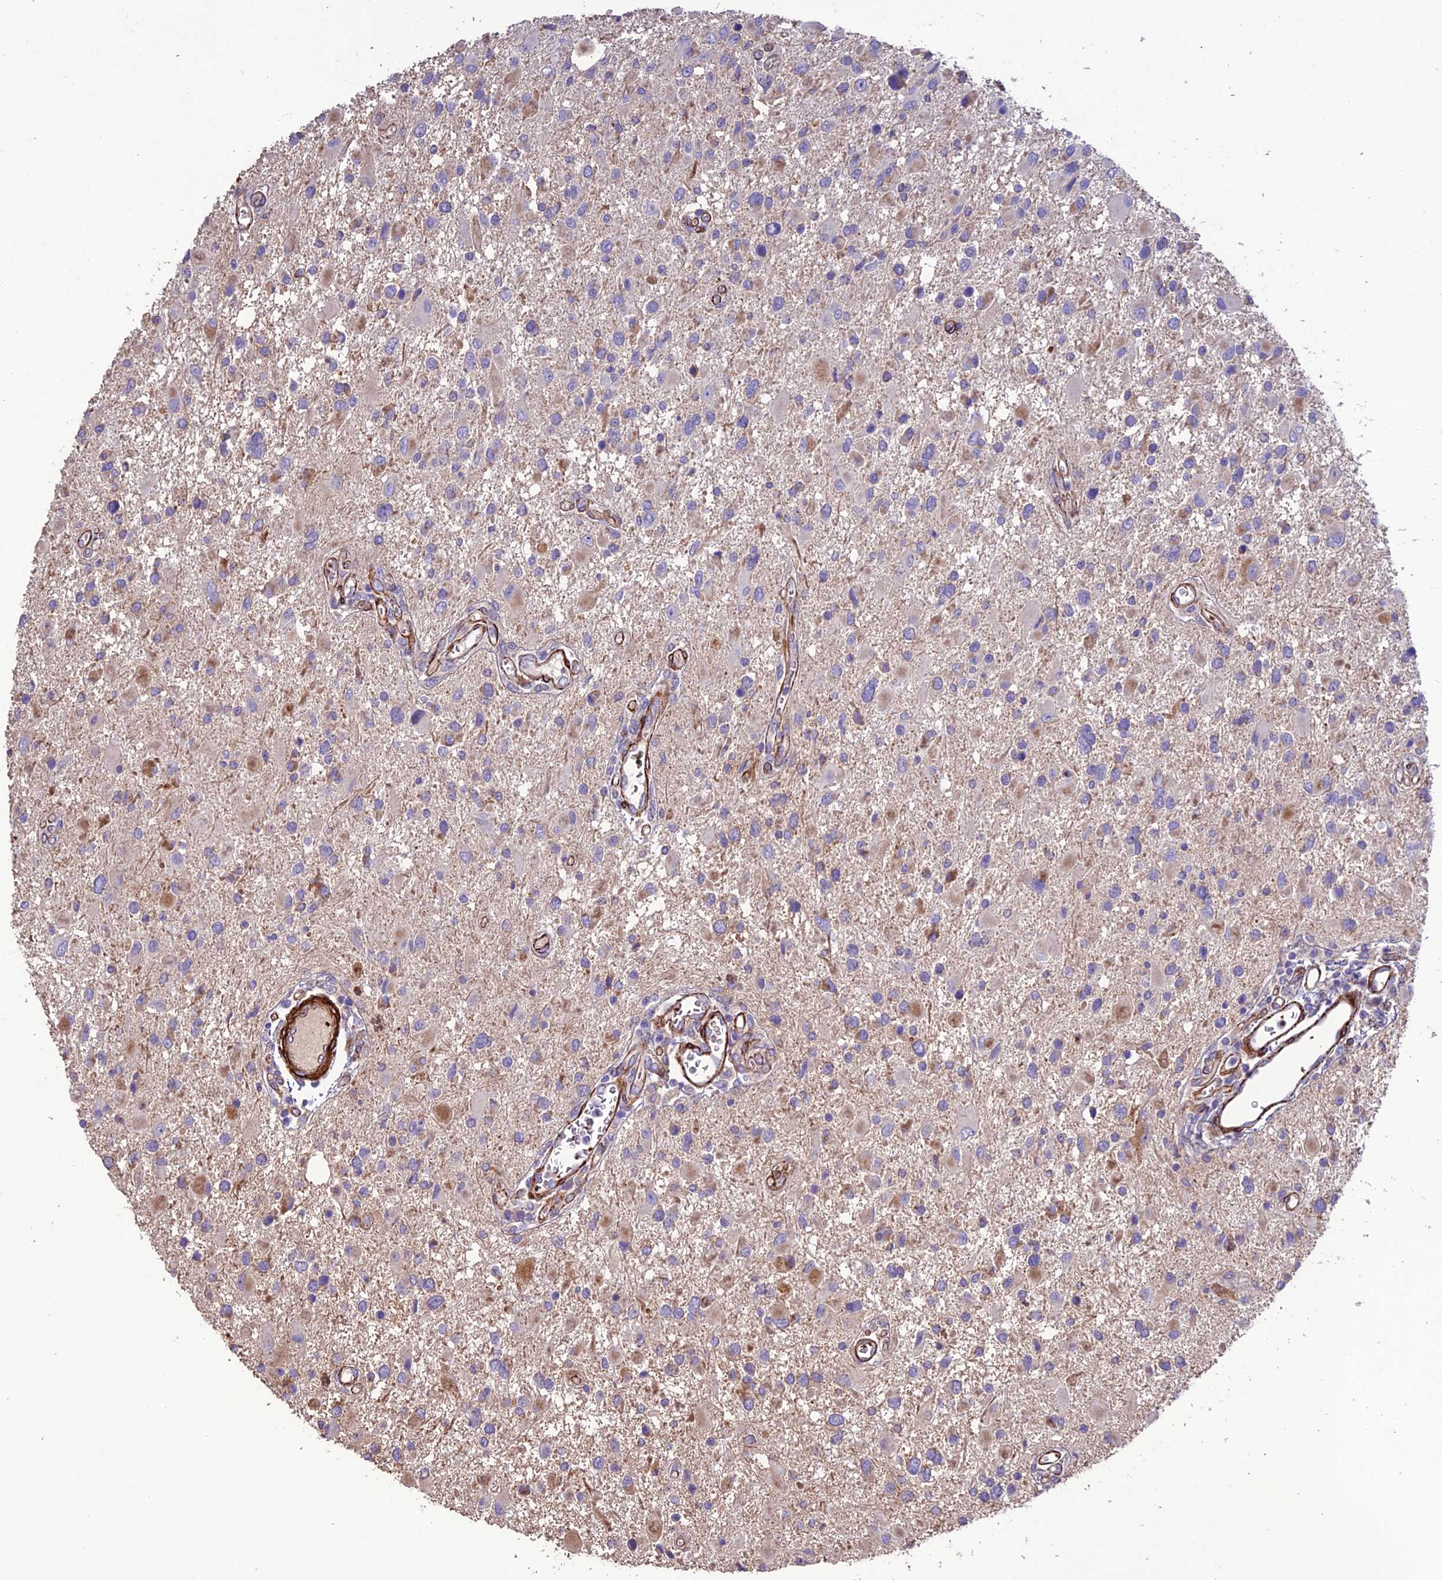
{"staining": {"intensity": "weak", "quantity": "<25%", "location": "cytoplasmic/membranous"}, "tissue": "glioma", "cell_type": "Tumor cells", "image_type": "cancer", "snomed": [{"axis": "morphology", "description": "Glioma, malignant, High grade"}, {"axis": "topography", "description": "Brain"}], "caption": "Immunohistochemistry (IHC) photomicrograph of human glioma stained for a protein (brown), which exhibits no expression in tumor cells.", "gene": "REX1BD", "patient": {"sex": "male", "age": 53}}